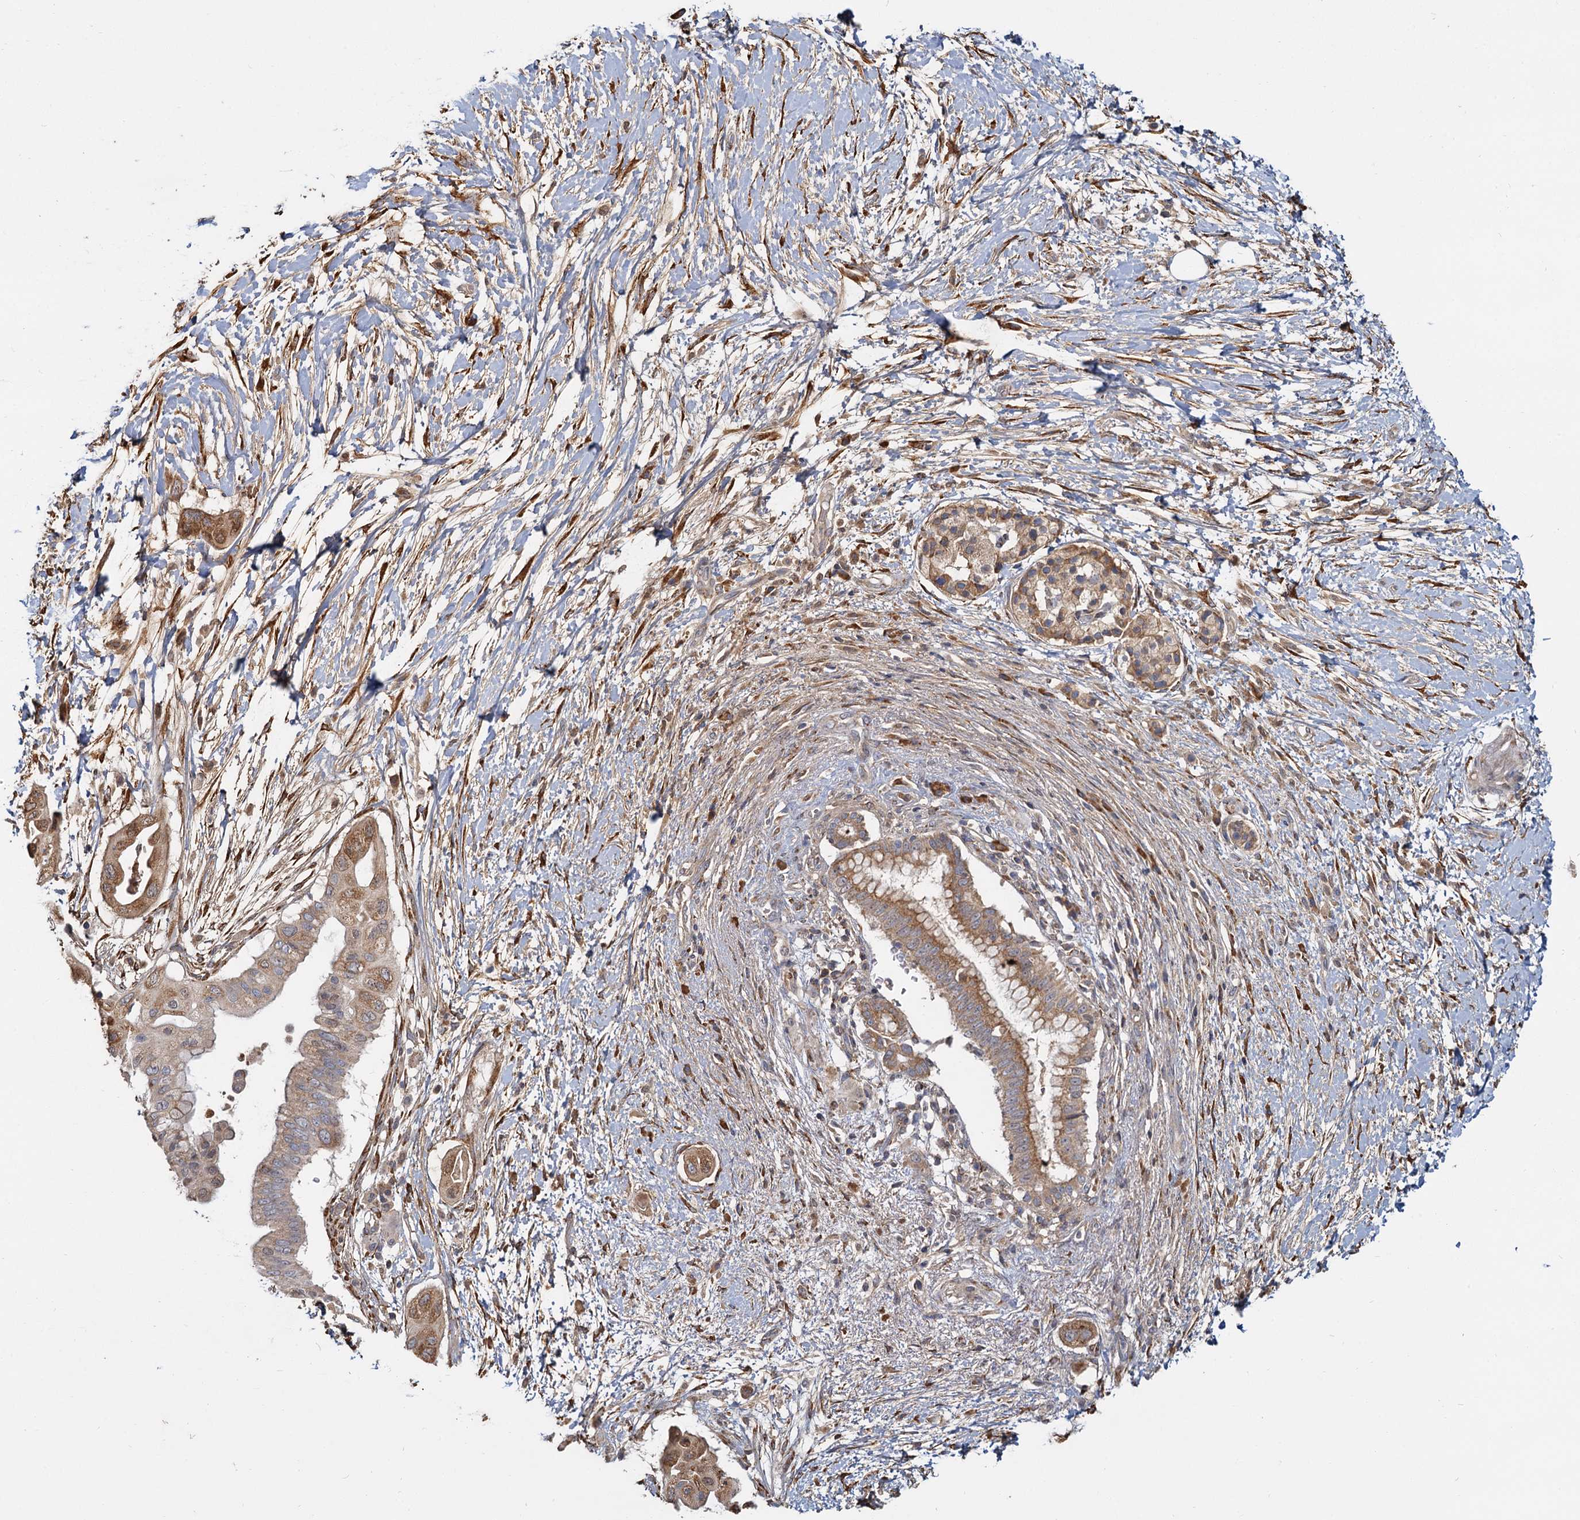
{"staining": {"intensity": "moderate", "quantity": ">75%", "location": "cytoplasmic/membranous"}, "tissue": "pancreatic cancer", "cell_type": "Tumor cells", "image_type": "cancer", "snomed": [{"axis": "morphology", "description": "Adenocarcinoma, NOS"}, {"axis": "topography", "description": "Pancreas"}], "caption": "Pancreatic cancer (adenocarcinoma) was stained to show a protein in brown. There is medium levels of moderate cytoplasmic/membranous staining in about >75% of tumor cells.", "gene": "LRRC51", "patient": {"sex": "male", "age": 68}}